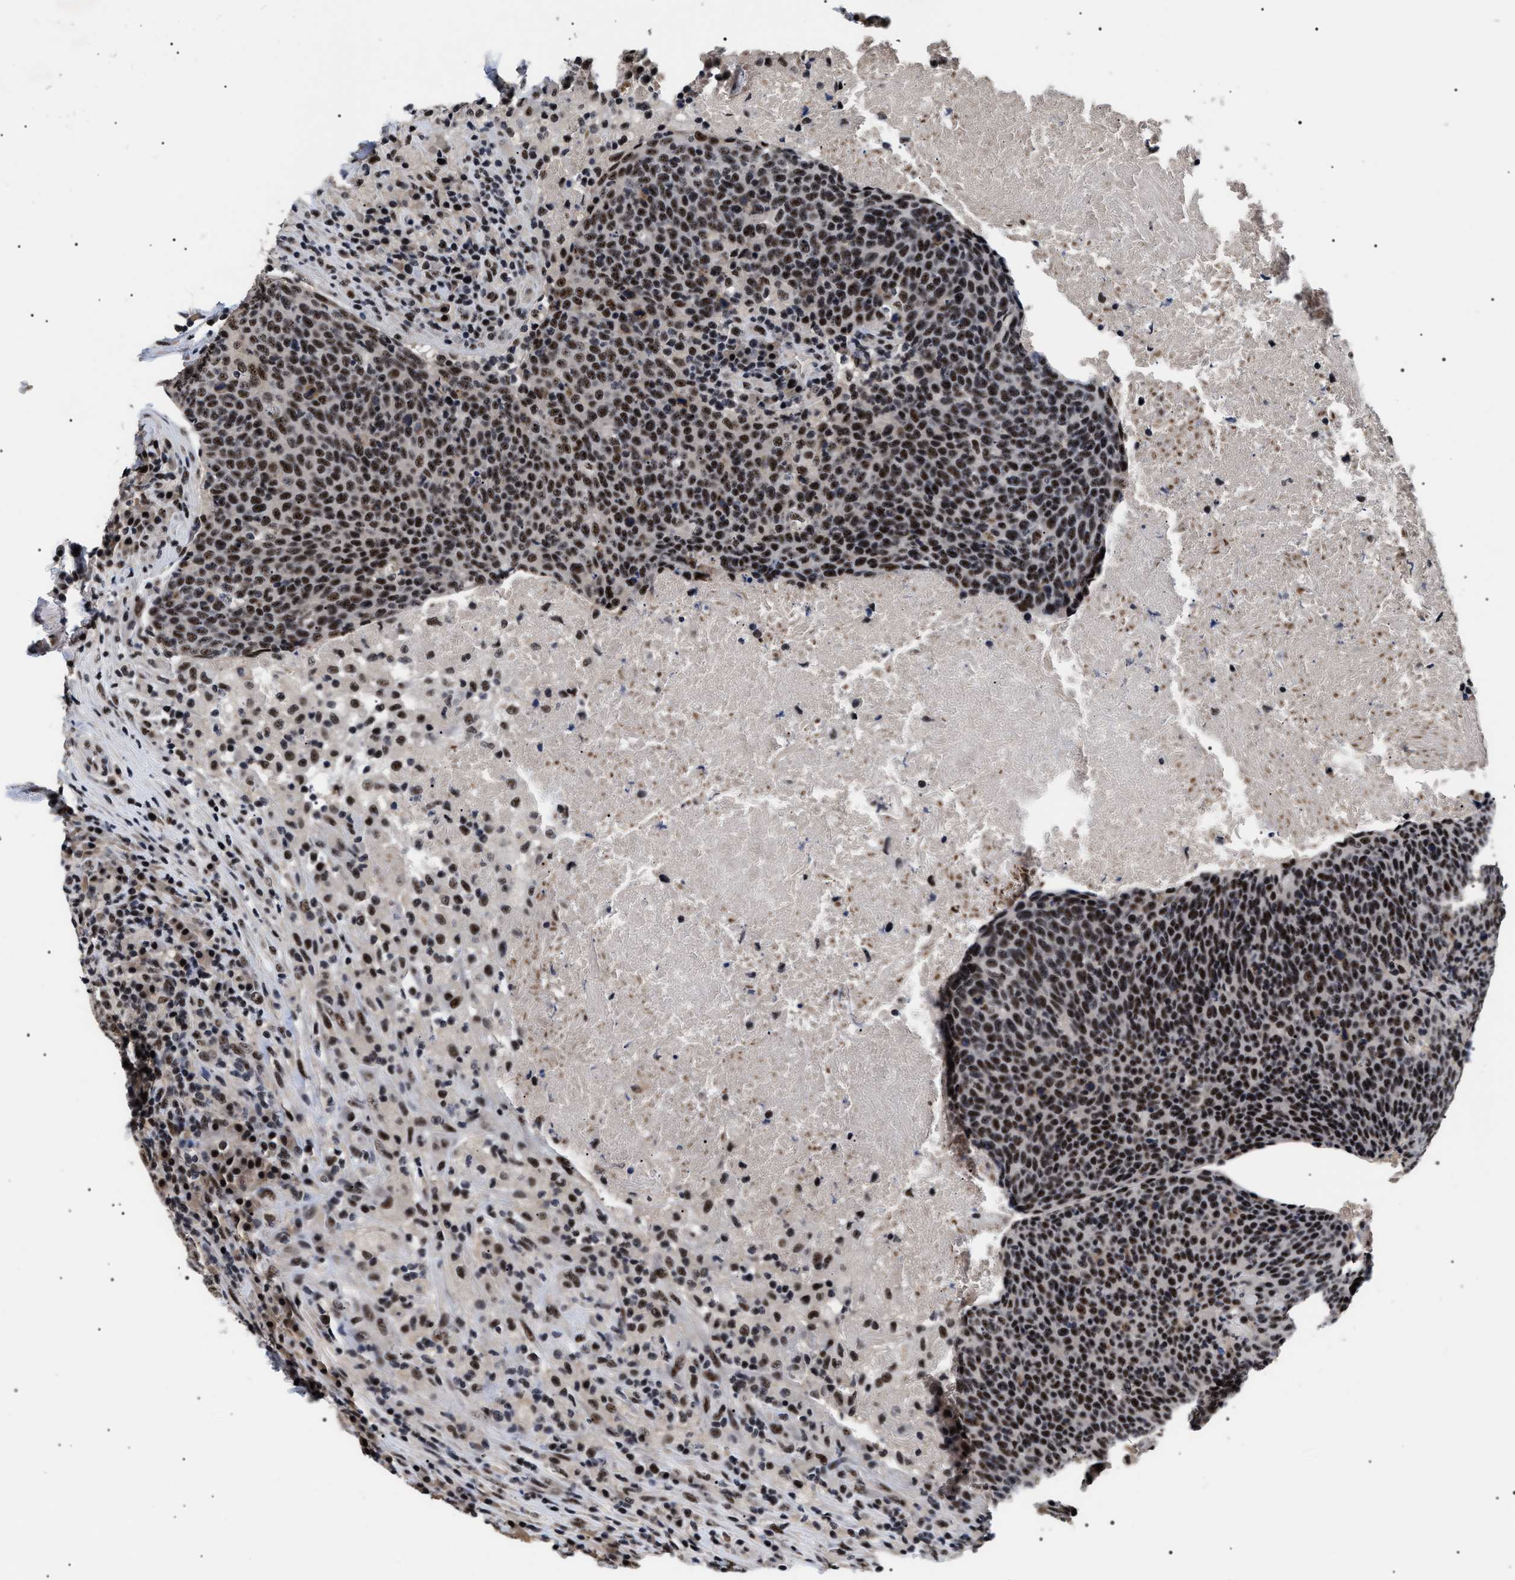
{"staining": {"intensity": "strong", "quantity": ">75%", "location": "nuclear"}, "tissue": "head and neck cancer", "cell_type": "Tumor cells", "image_type": "cancer", "snomed": [{"axis": "morphology", "description": "Squamous cell carcinoma, NOS"}, {"axis": "morphology", "description": "Squamous cell carcinoma, metastatic, NOS"}, {"axis": "topography", "description": "Lymph node"}, {"axis": "topography", "description": "Head-Neck"}], "caption": "This micrograph displays head and neck cancer stained with immunohistochemistry (IHC) to label a protein in brown. The nuclear of tumor cells show strong positivity for the protein. Nuclei are counter-stained blue.", "gene": "CAAP1", "patient": {"sex": "male", "age": 62}}